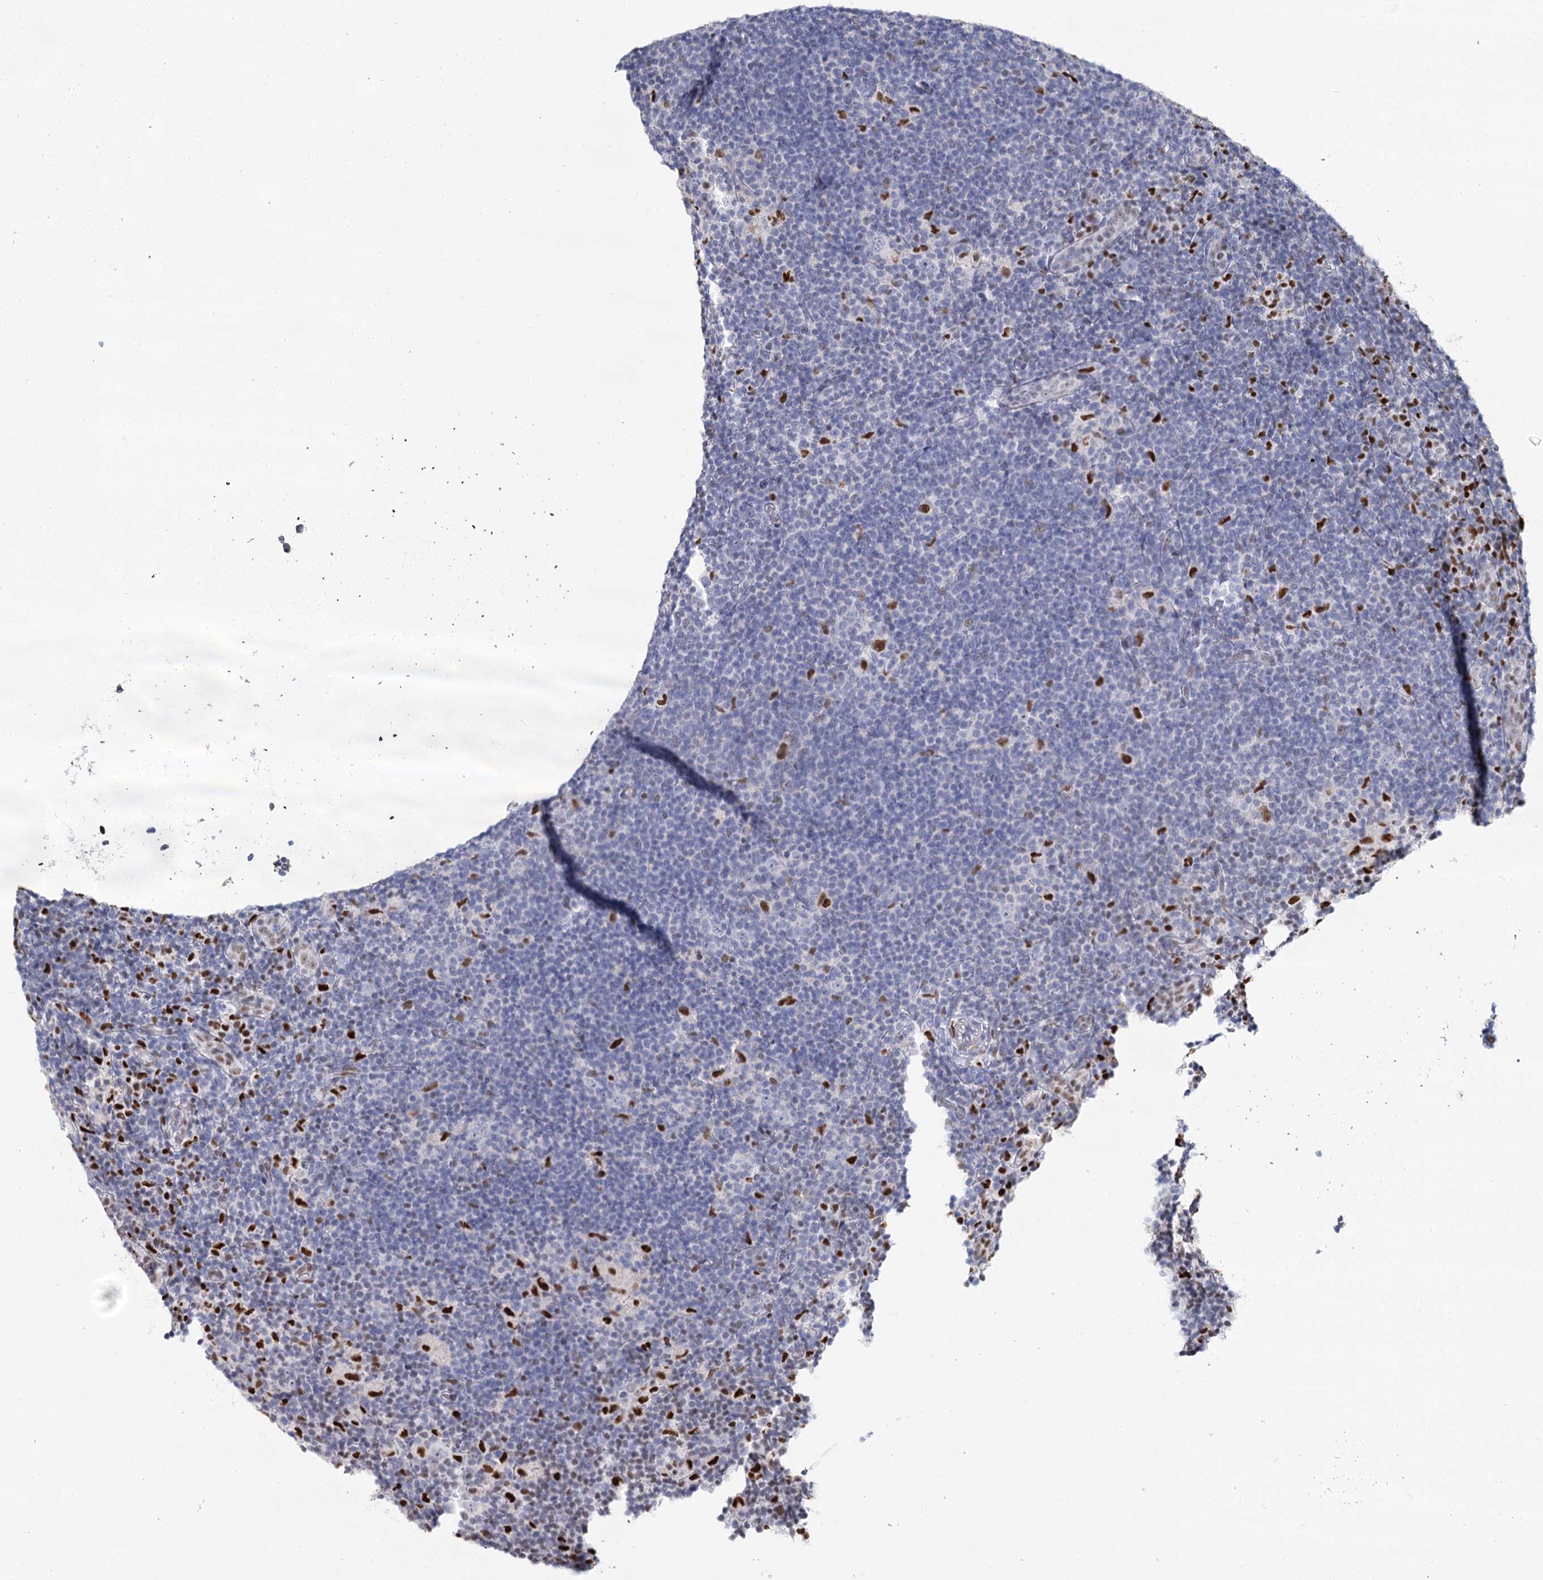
{"staining": {"intensity": "negative", "quantity": "none", "location": "none"}, "tissue": "lymphoma", "cell_type": "Tumor cells", "image_type": "cancer", "snomed": [{"axis": "morphology", "description": "Hodgkin's disease, NOS"}, {"axis": "topography", "description": "Lymph node"}], "caption": "The histopathology image demonstrates no significant expression in tumor cells of Hodgkin's disease.", "gene": "IGSF3", "patient": {"sex": "female", "age": 57}}